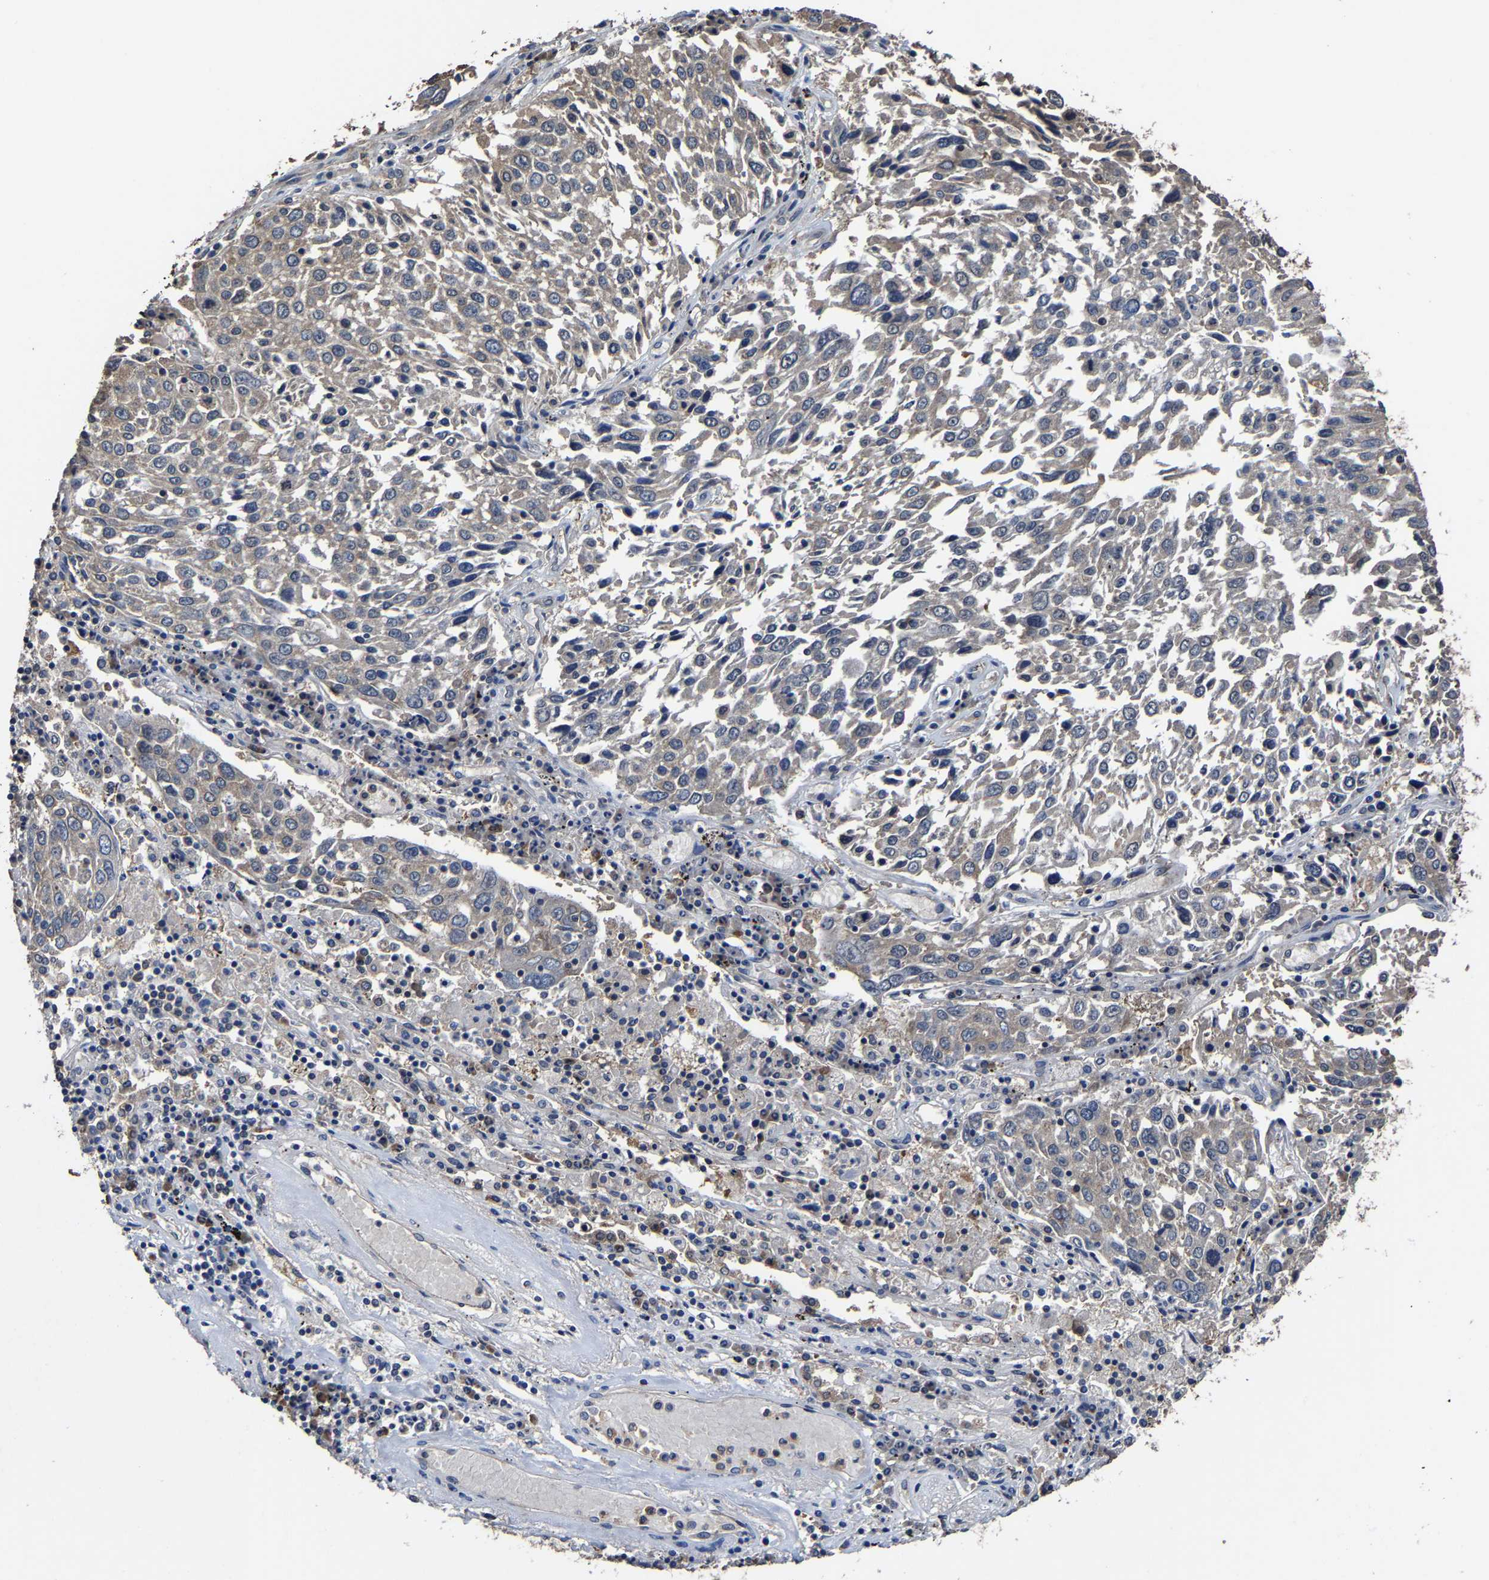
{"staining": {"intensity": "negative", "quantity": "none", "location": "none"}, "tissue": "lung cancer", "cell_type": "Tumor cells", "image_type": "cancer", "snomed": [{"axis": "morphology", "description": "Squamous cell carcinoma, NOS"}, {"axis": "topography", "description": "Lung"}], "caption": "IHC micrograph of human lung squamous cell carcinoma stained for a protein (brown), which displays no expression in tumor cells.", "gene": "EBAG9", "patient": {"sex": "male", "age": 65}}